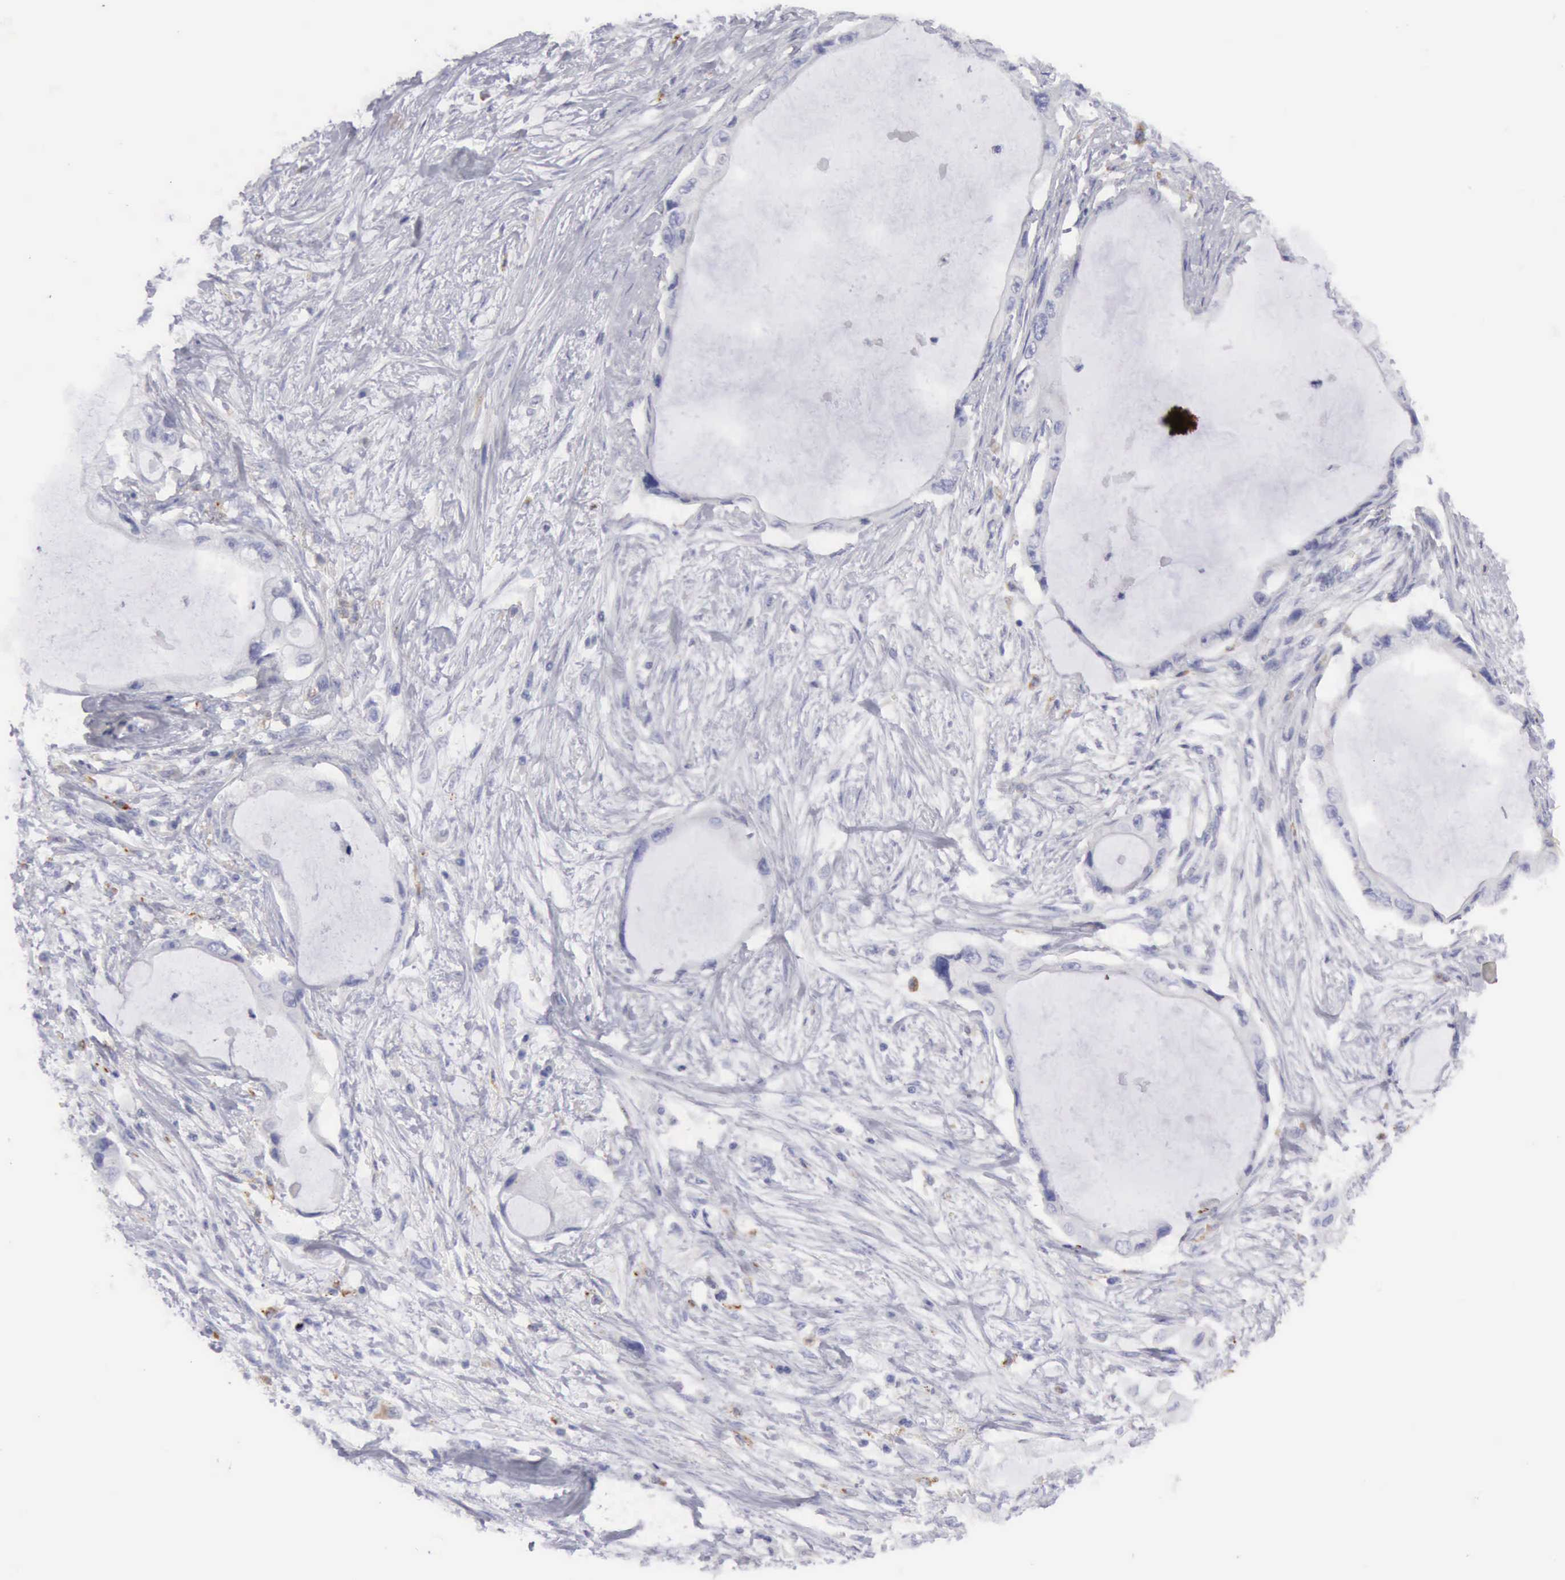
{"staining": {"intensity": "negative", "quantity": "none", "location": "none"}, "tissue": "pancreatic cancer", "cell_type": "Tumor cells", "image_type": "cancer", "snomed": [{"axis": "morphology", "description": "Adenocarcinoma, NOS"}, {"axis": "topography", "description": "Pancreas"}, {"axis": "topography", "description": "Stomach, upper"}], "caption": "Immunohistochemistry (IHC) photomicrograph of neoplastic tissue: human pancreatic cancer stained with DAB exhibits no significant protein staining in tumor cells.", "gene": "CTSS", "patient": {"sex": "male", "age": 77}}